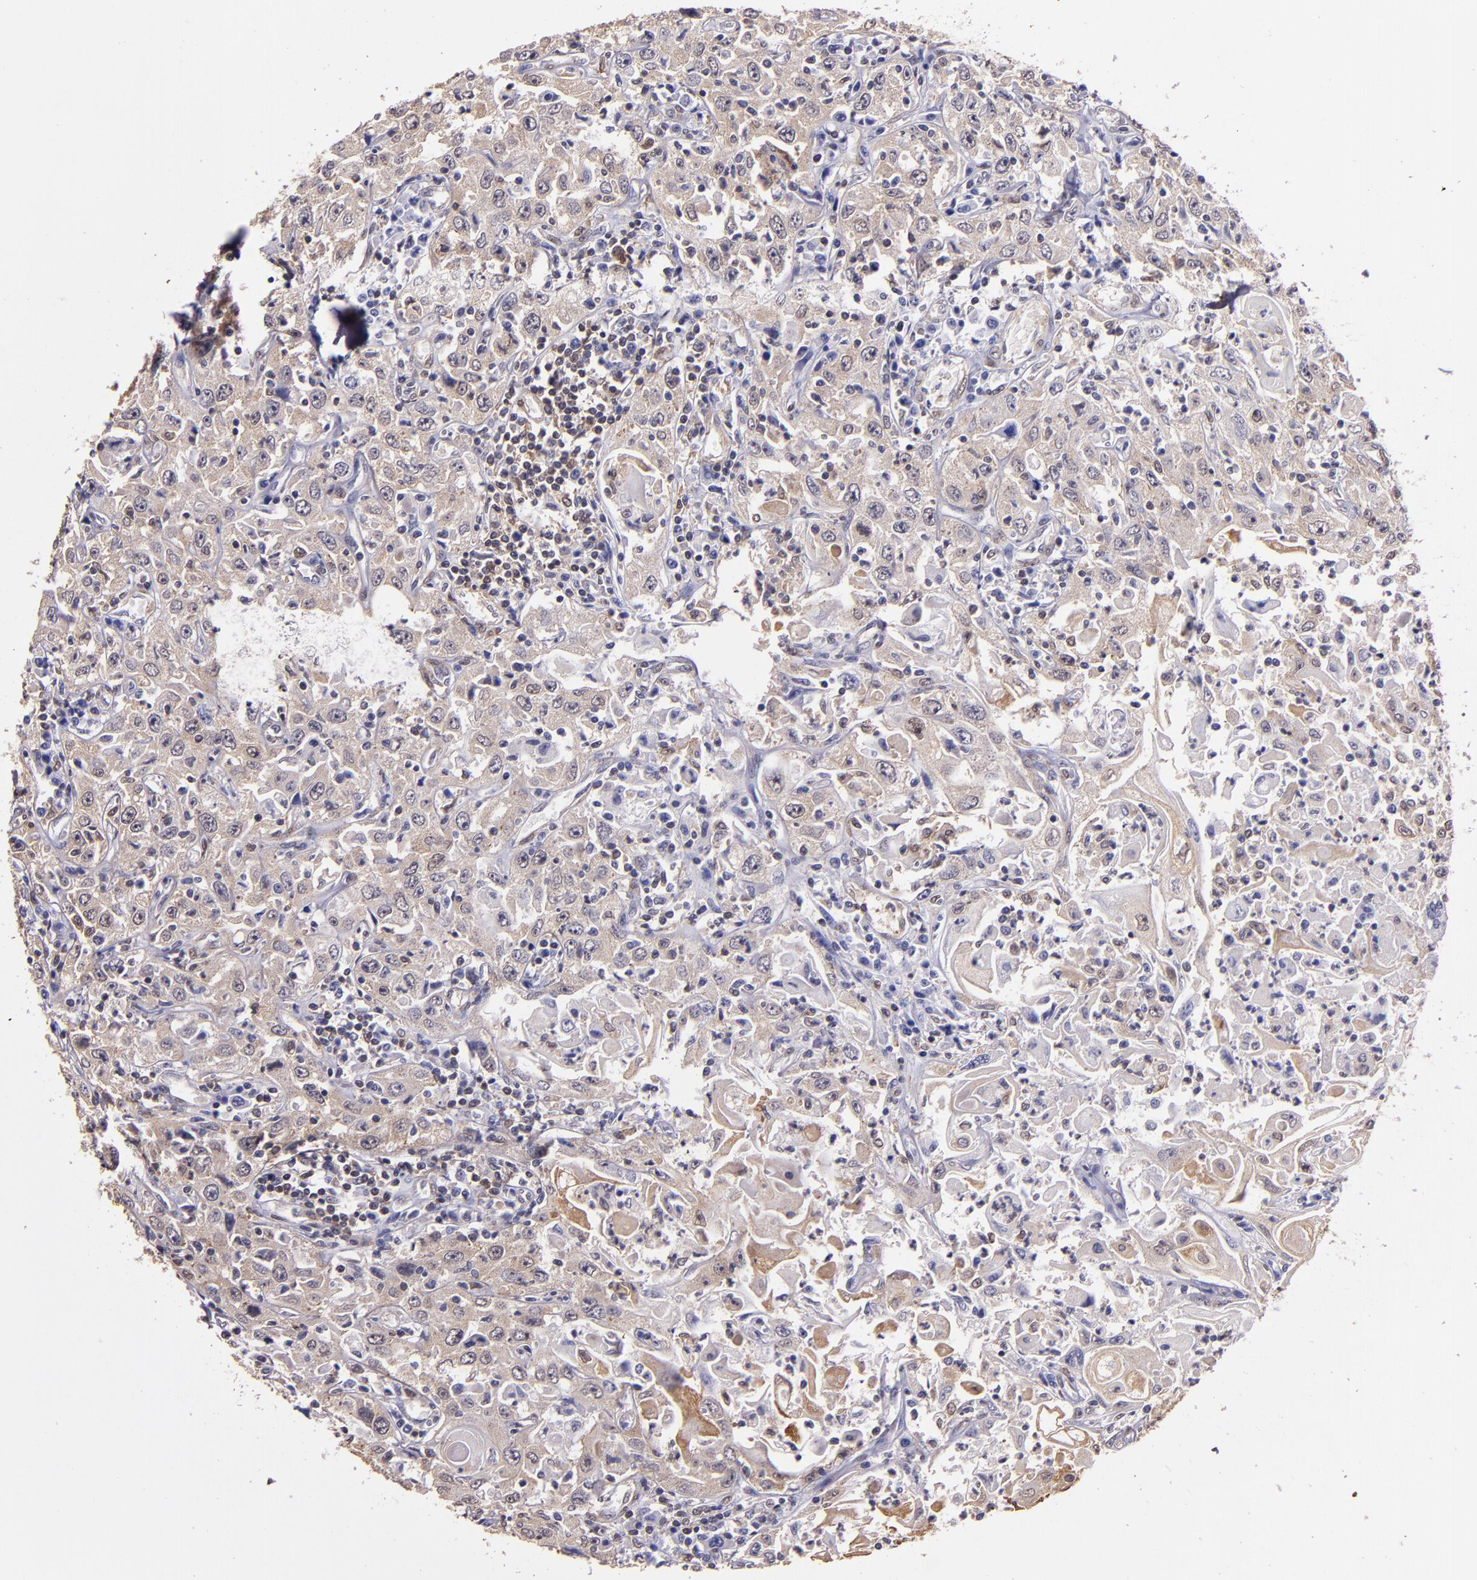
{"staining": {"intensity": "weak", "quantity": ">75%", "location": "cytoplasmic/membranous"}, "tissue": "head and neck cancer", "cell_type": "Tumor cells", "image_type": "cancer", "snomed": [{"axis": "morphology", "description": "Squamous cell carcinoma, NOS"}, {"axis": "topography", "description": "Oral tissue"}, {"axis": "topography", "description": "Head-Neck"}], "caption": "Weak cytoplasmic/membranous expression is seen in about >75% of tumor cells in head and neck cancer (squamous cell carcinoma).", "gene": "STAT6", "patient": {"sex": "female", "age": 76}}